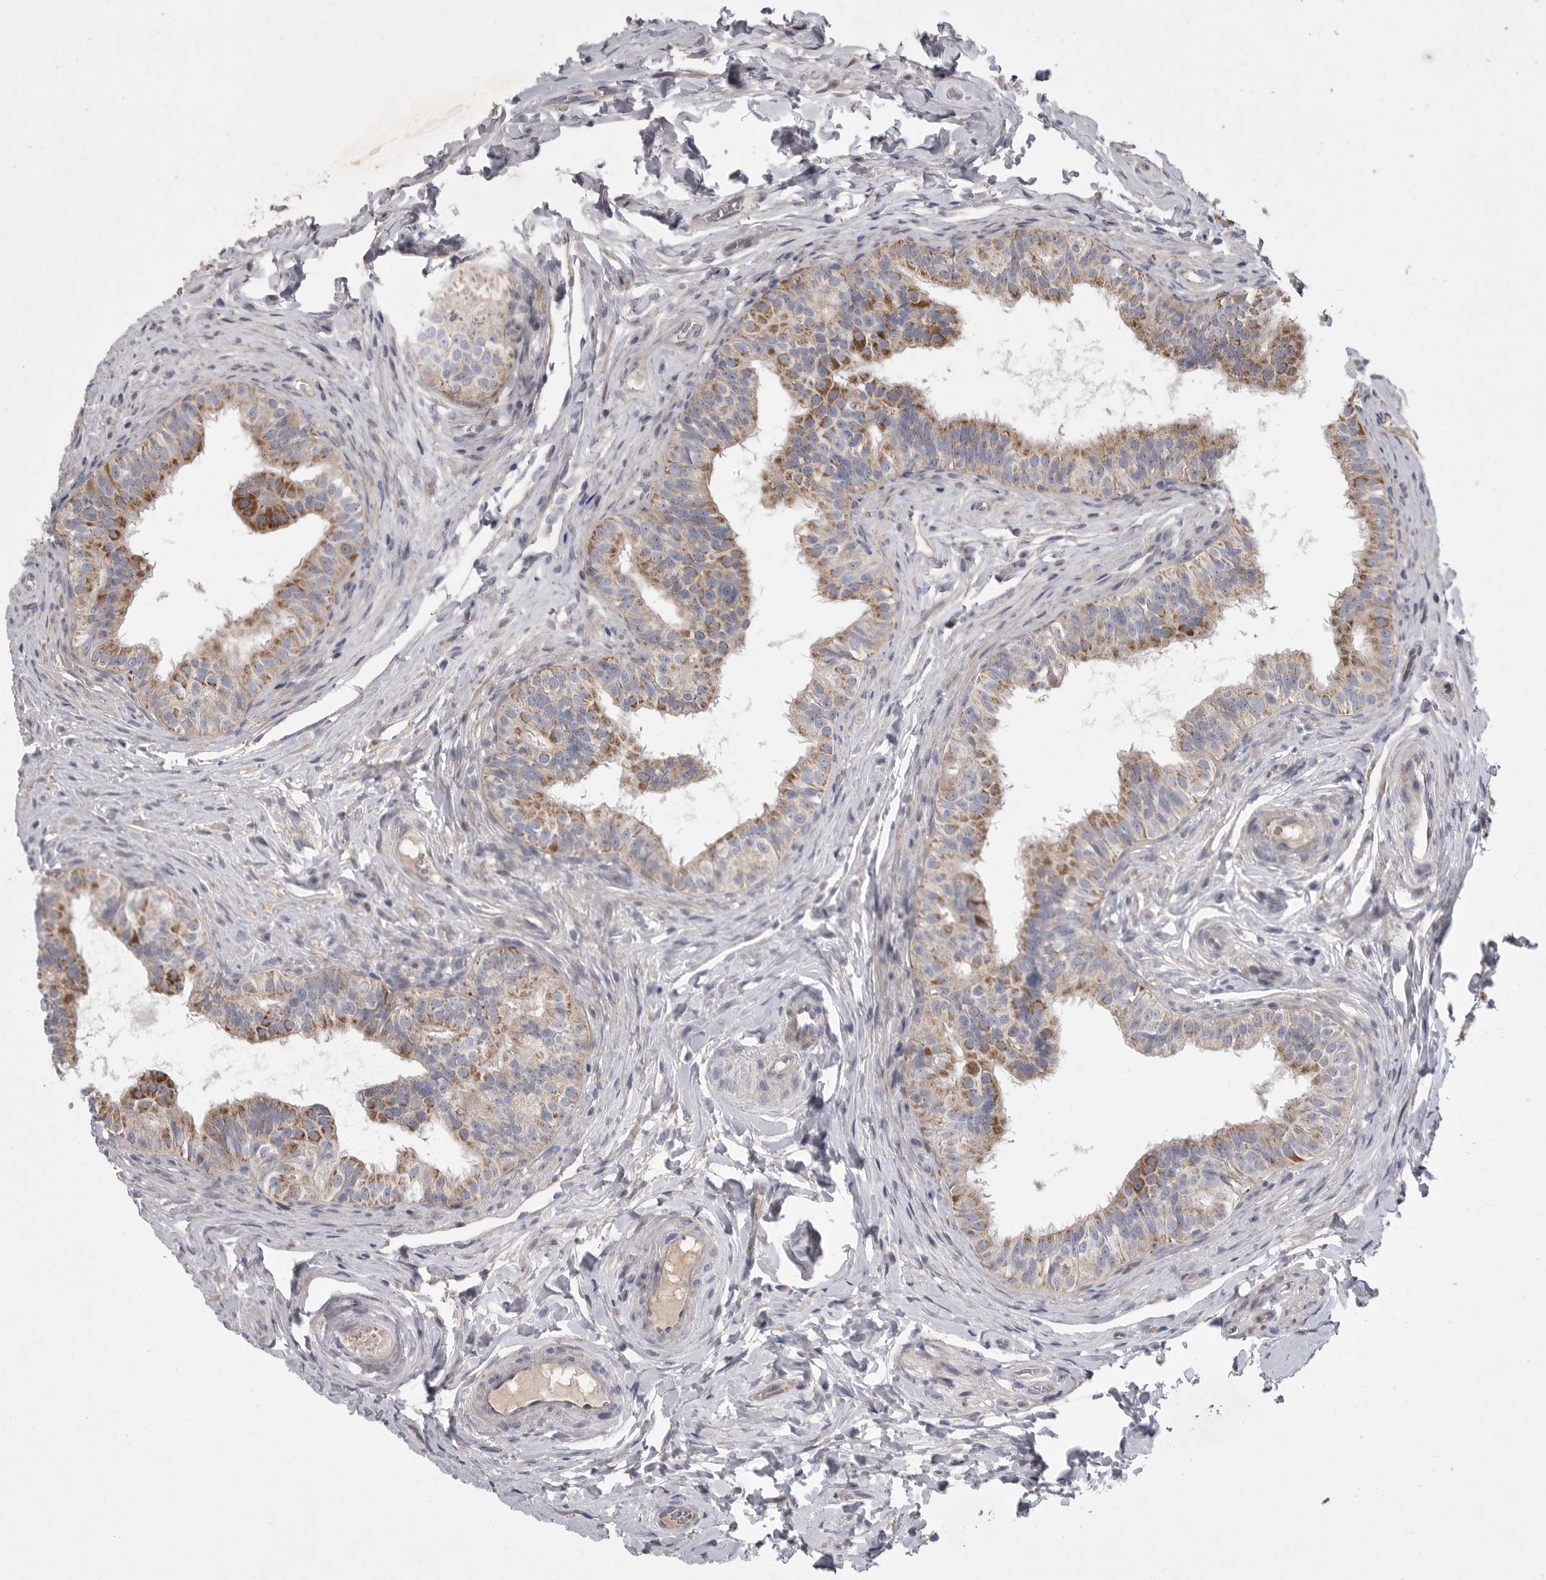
{"staining": {"intensity": "moderate", "quantity": "25%-75%", "location": "cytoplasmic/membranous"}, "tissue": "epididymis", "cell_type": "Glandular cells", "image_type": "normal", "snomed": [{"axis": "morphology", "description": "Normal tissue, NOS"}, {"axis": "topography", "description": "Epididymis"}], "caption": "Immunohistochemistry (IHC) staining of unremarkable epididymis, which demonstrates medium levels of moderate cytoplasmic/membranous expression in about 25%-75% of glandular cells indicating moderate cytoplasmic/membranous protein positivity. The staining was performed using DAB (brown) for protein detection and nuclei were counterstained in hematoxylin (blue).", "gene": "CRP", "patient": {"sex": "male", "age": 49}}